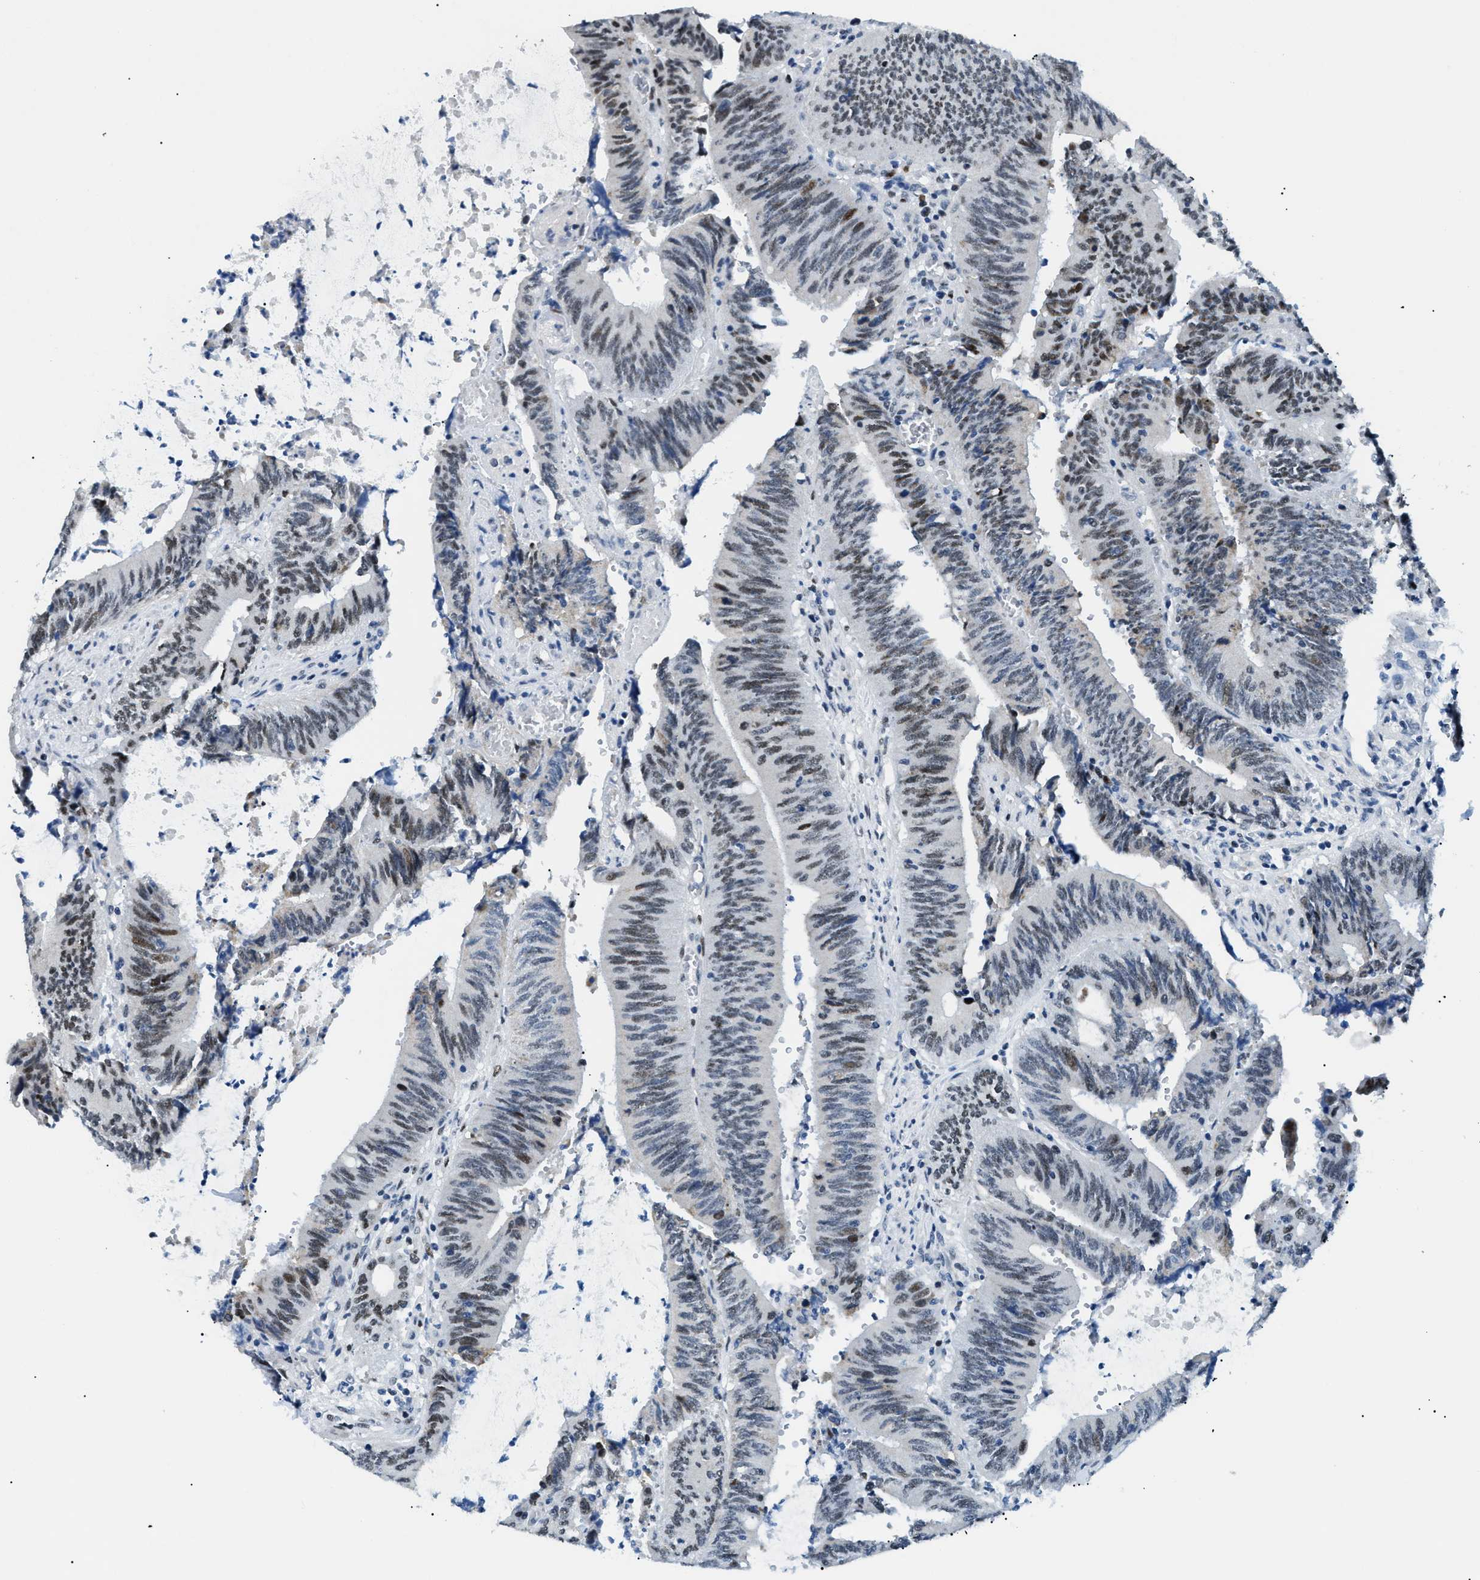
{"staining": {"intensity": "moderate", "quantity": ">75%", "location": "nuclear"}, "tissue": "colorectal cancer", "cell_type": "Tumor cells", "image_type": "cancer", "snomed": [{"axis": "morphology", "description": "Normal tissue, NOS"}, {"axis": "morphology", "description": "Adenocarcinoma, NOS"}, {"axis": "topography", "description": "Rectum"}], "caption": "Immunohistochemistry (DAB (3,3'-diaminobenzidine)) staining of human colorectal adenocarcinoma shows moderate nuclear protein expression in approximately >75% of tumor cells.", "gene": "SMARCC1", "patient": {"sex": "female", "age": 66}}